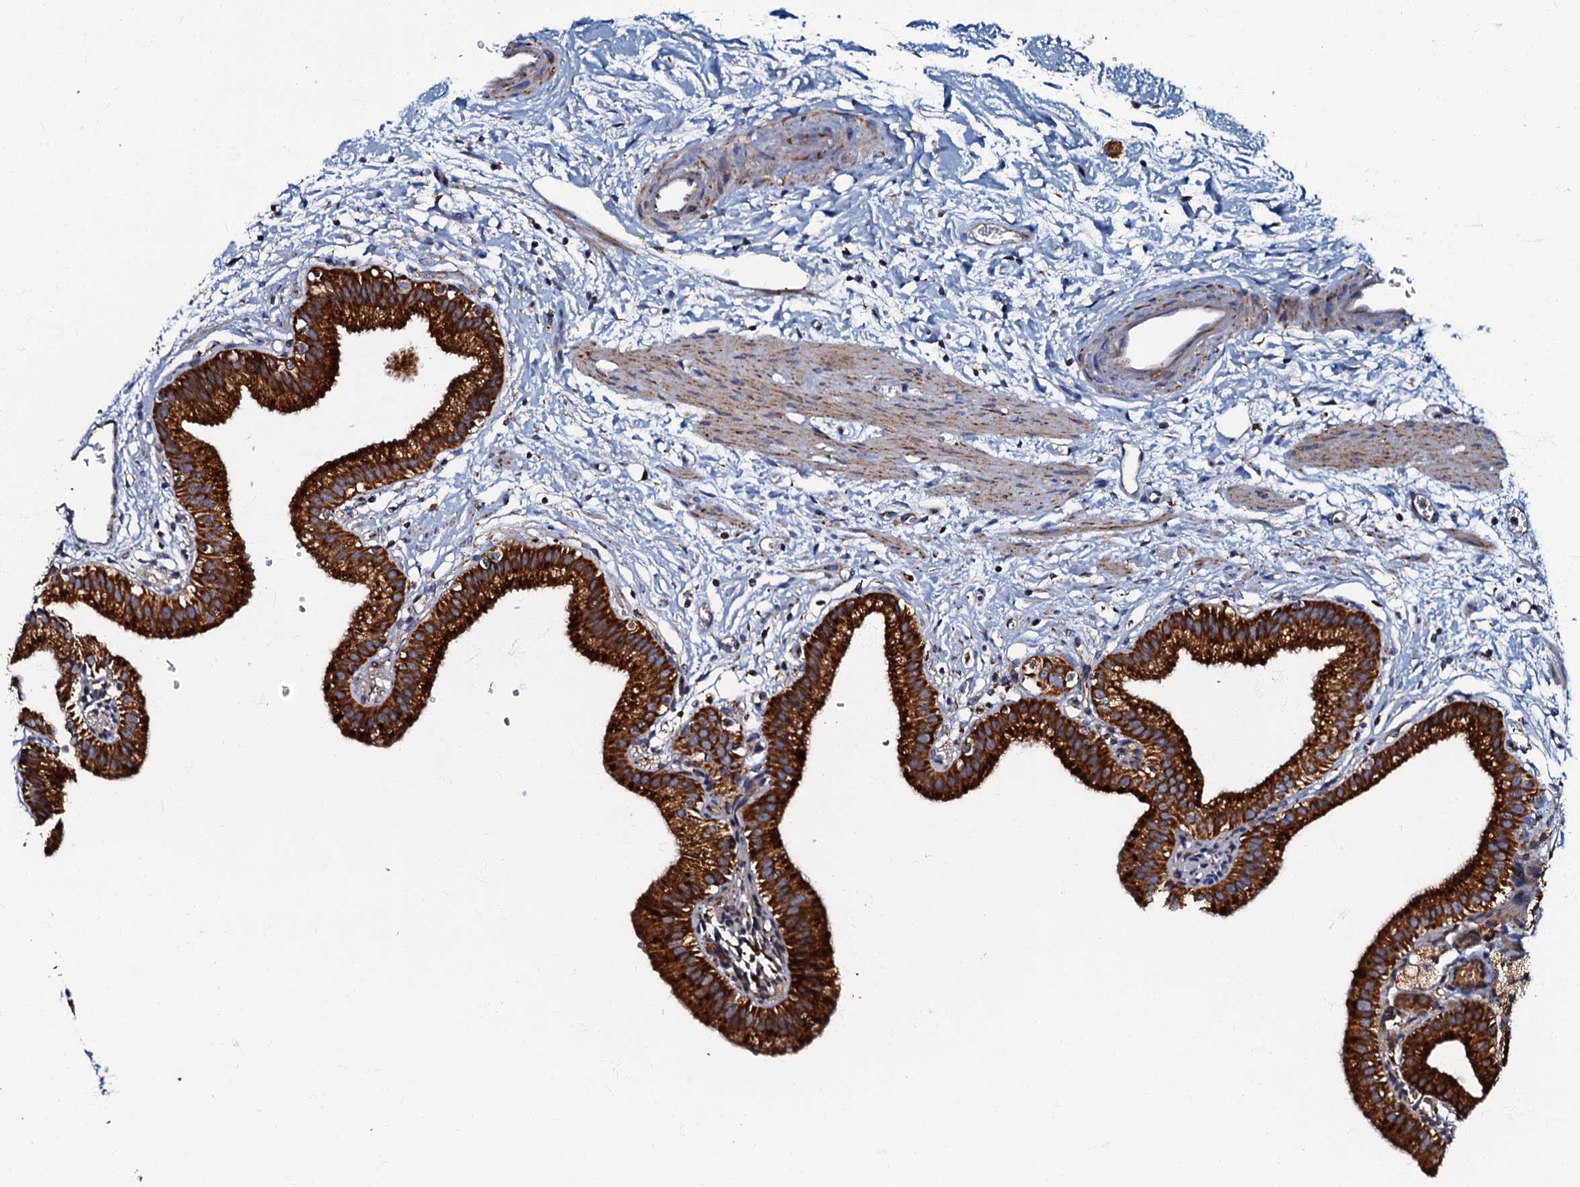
{"staining": {"intensity": "strong", "quantity": ">75%", "location": "cytoplasmic/membranous"}, "tissue": "gallbladder", "cell_type": "Glandular cells", "image_type": "normal", "snomed": [{"axis": "morphology", "description": "Normal tissue, NOS"}, {"axis": "topography", "description": "Gallbladder"}], "caption": "About >75% of glandular cells in normal gallbladder show strong cytoplasmic/membranous protein staining as visualized by brown immunohistochemical staining.", "gene": "NDUFA12", "patient": {"sex": "male", "age": 55}}